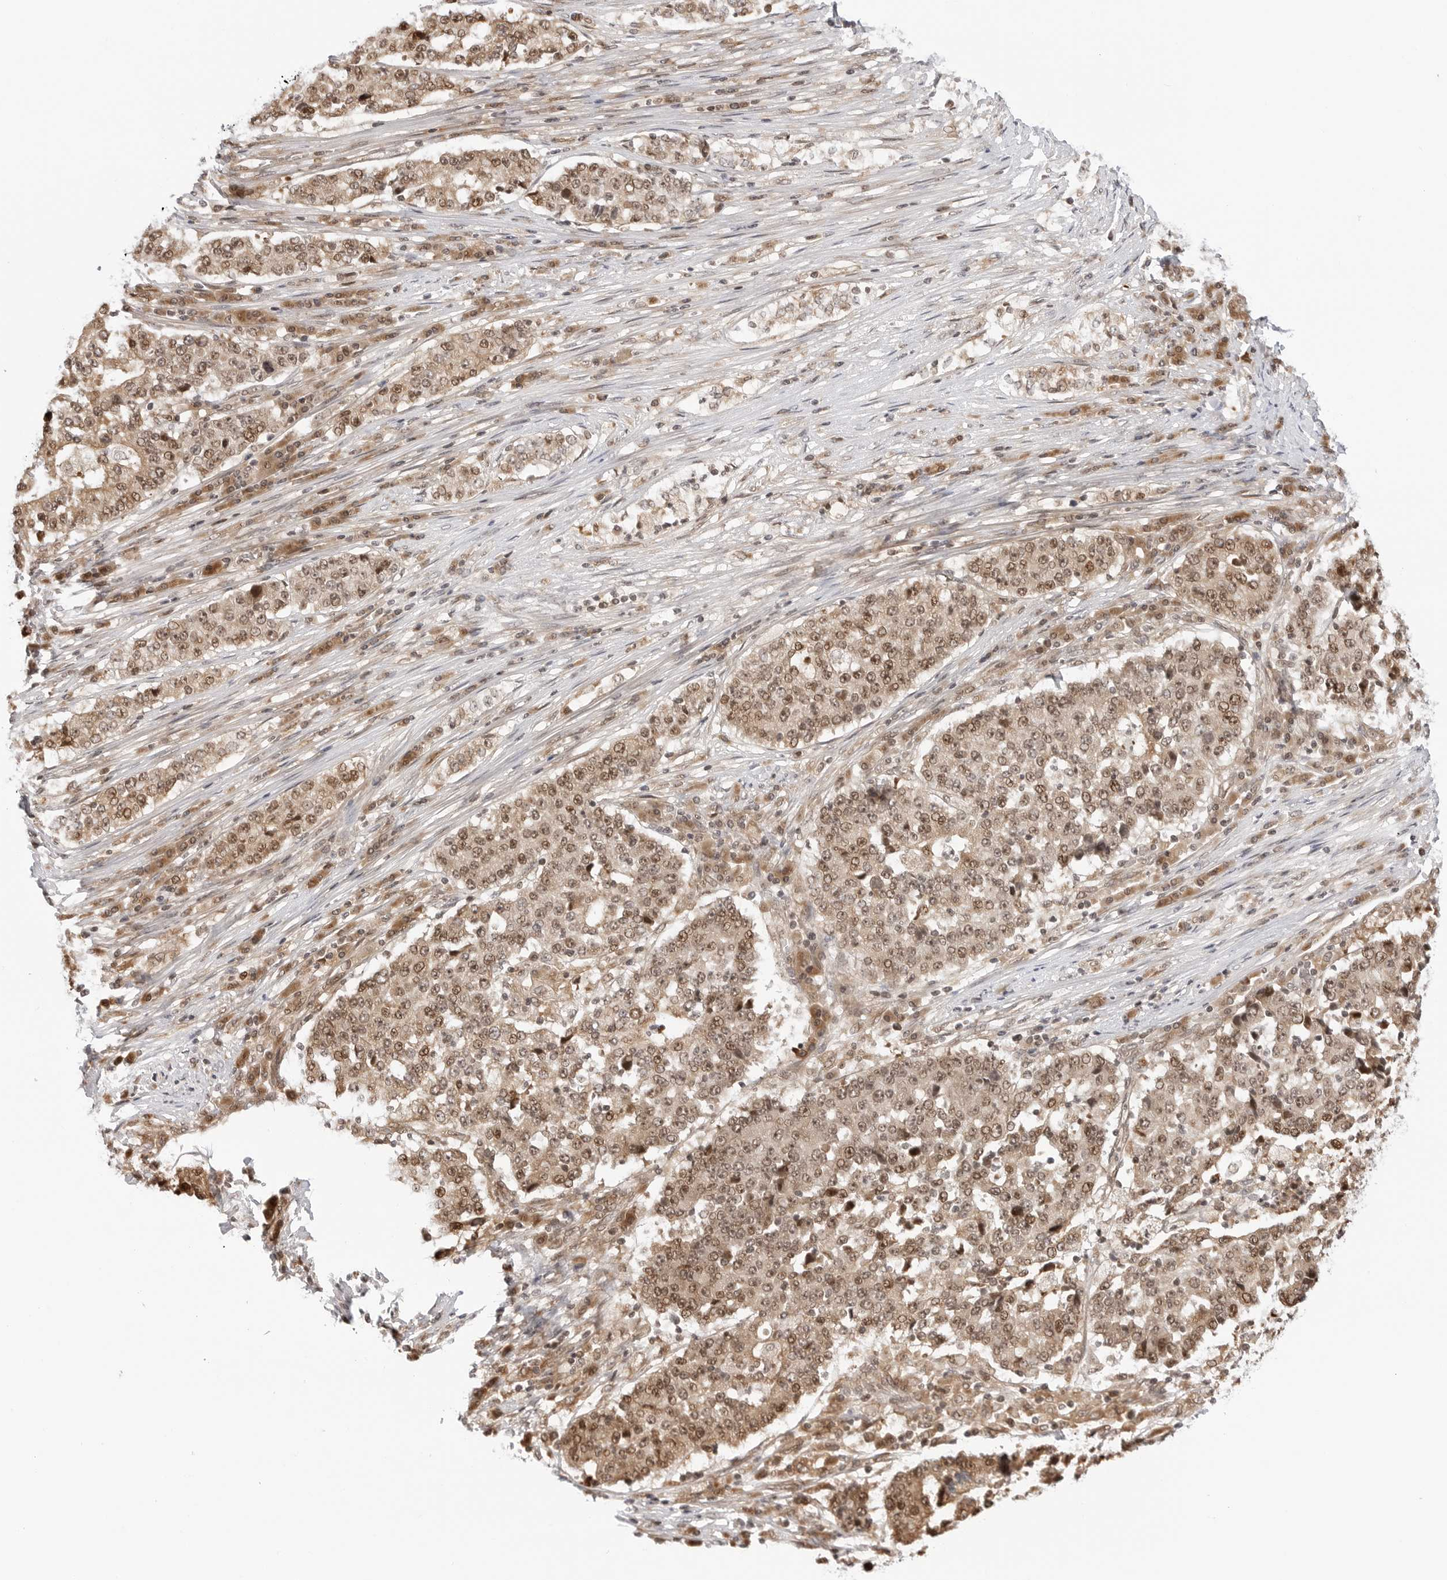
{"staining": {"intensity": "moderate", "quantity": ">75%", "location": "cytoplasmic/membranous,nuclear"}, "tissue": "stomach cancer", "cell_type": "Tumor cells", "image_type": "cancer", "snomed": [{"axis": "morphology", "description": "Adenocarcinoma, NOS"}, {"axis": "topography", "description": "Stomach"}], "caption": "Stomach adenocarcinoma stained with DAB IHC displays medium levels of moderate cytoplasmic/membranous and nuclear expression in about >75% of tumor cells. The staining was performed using DAB, with brown indicating positive protein expression. Nuclei are stained blue with hematoxylin.", "gene": "TIPRL", "patient": {"sex": "male", "age": 59}}